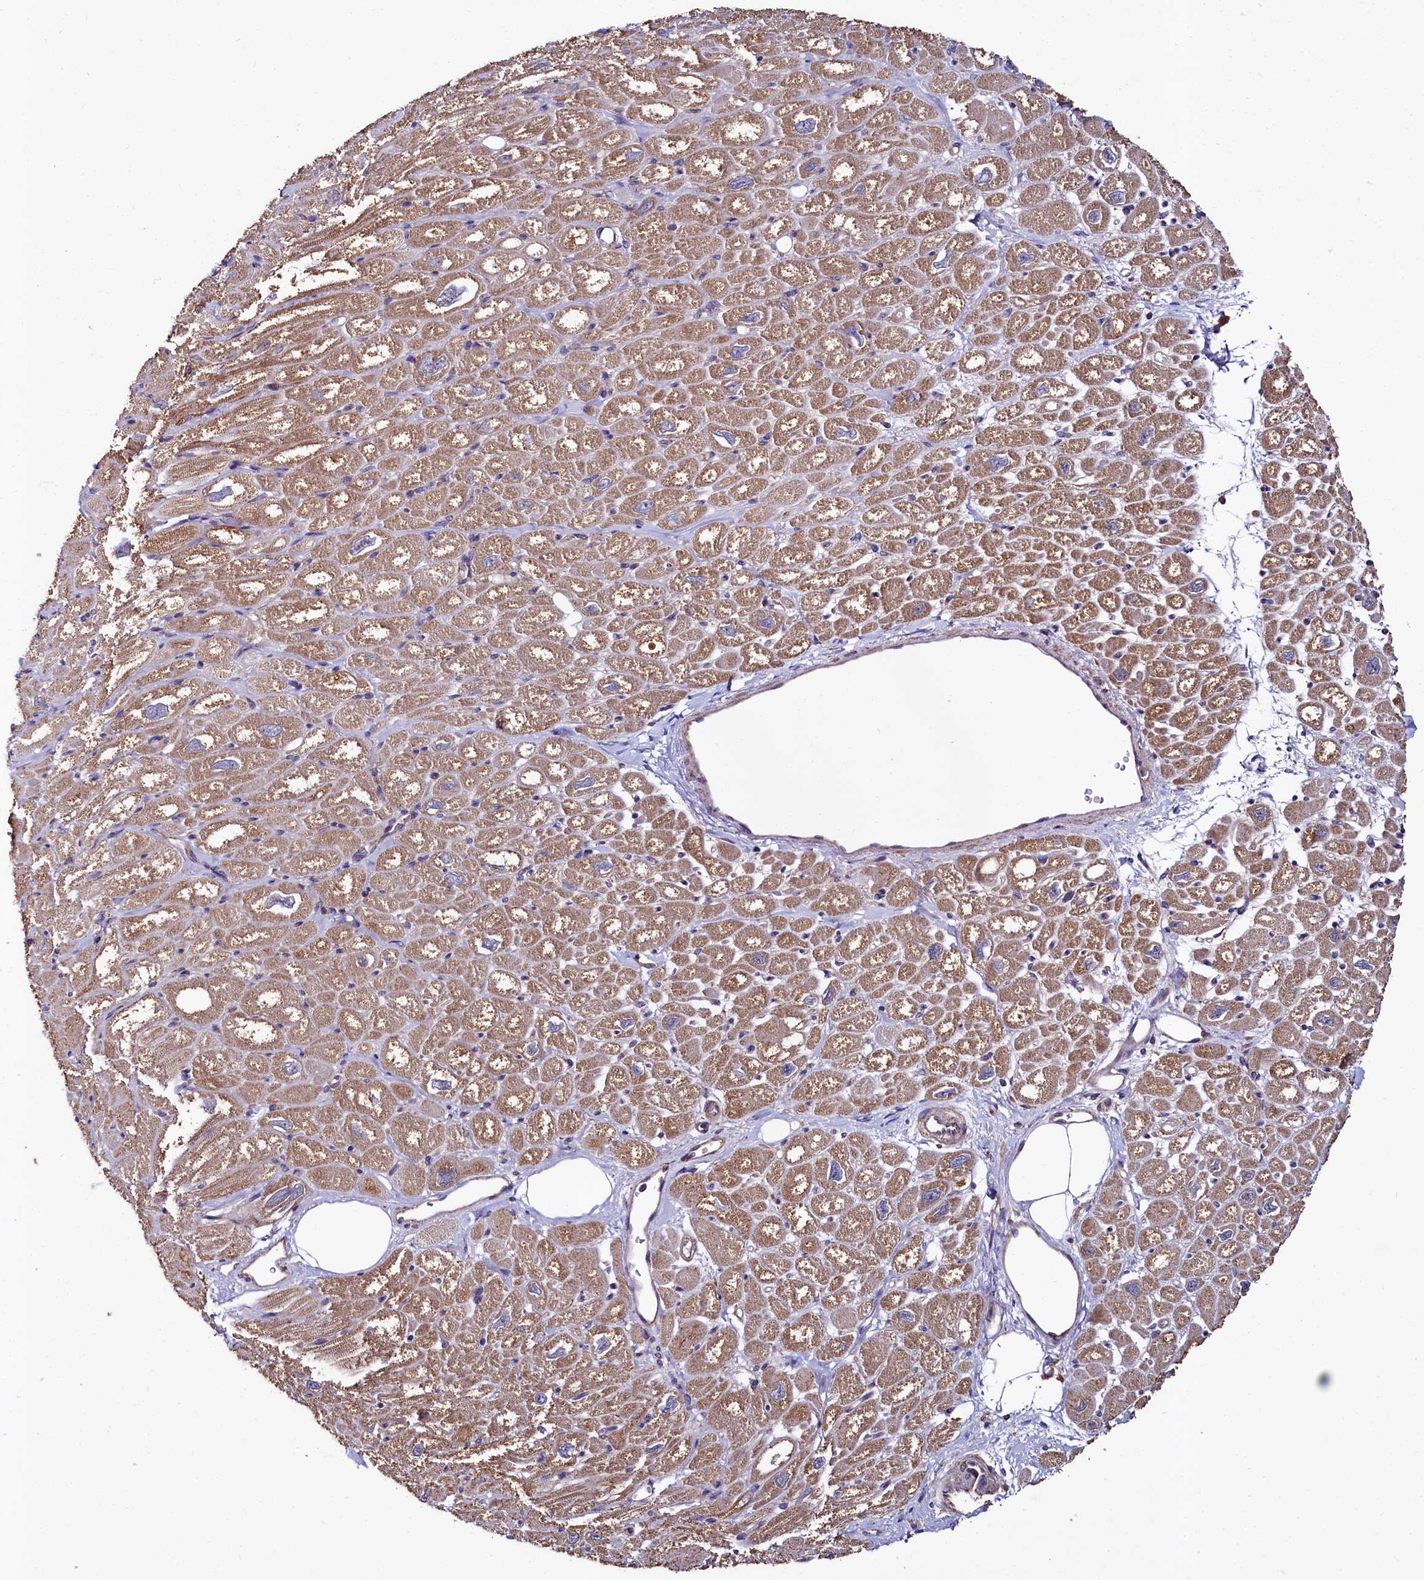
{"staining": {"intensity": "moderate", "quantity": ">75%", "location": "cytoplasmic/membranous"}, "tissue": "heart muscle", "cell_type": "Cardiomyocytes", "image_type": "normal", "snomed": [{"axis": "morphology", "description": "Normal tissue, NOS"}, {"axis": "topography", "description": "Heart"}], "caption": "Moderate cytoplasmic/membranous staining for a protein is appreciated in approximately >75% of cardiomyocytes of normal heart muscle using IHC.", "gene": "SPRYD3", "patient": {"sex": "male", "age": 50}}